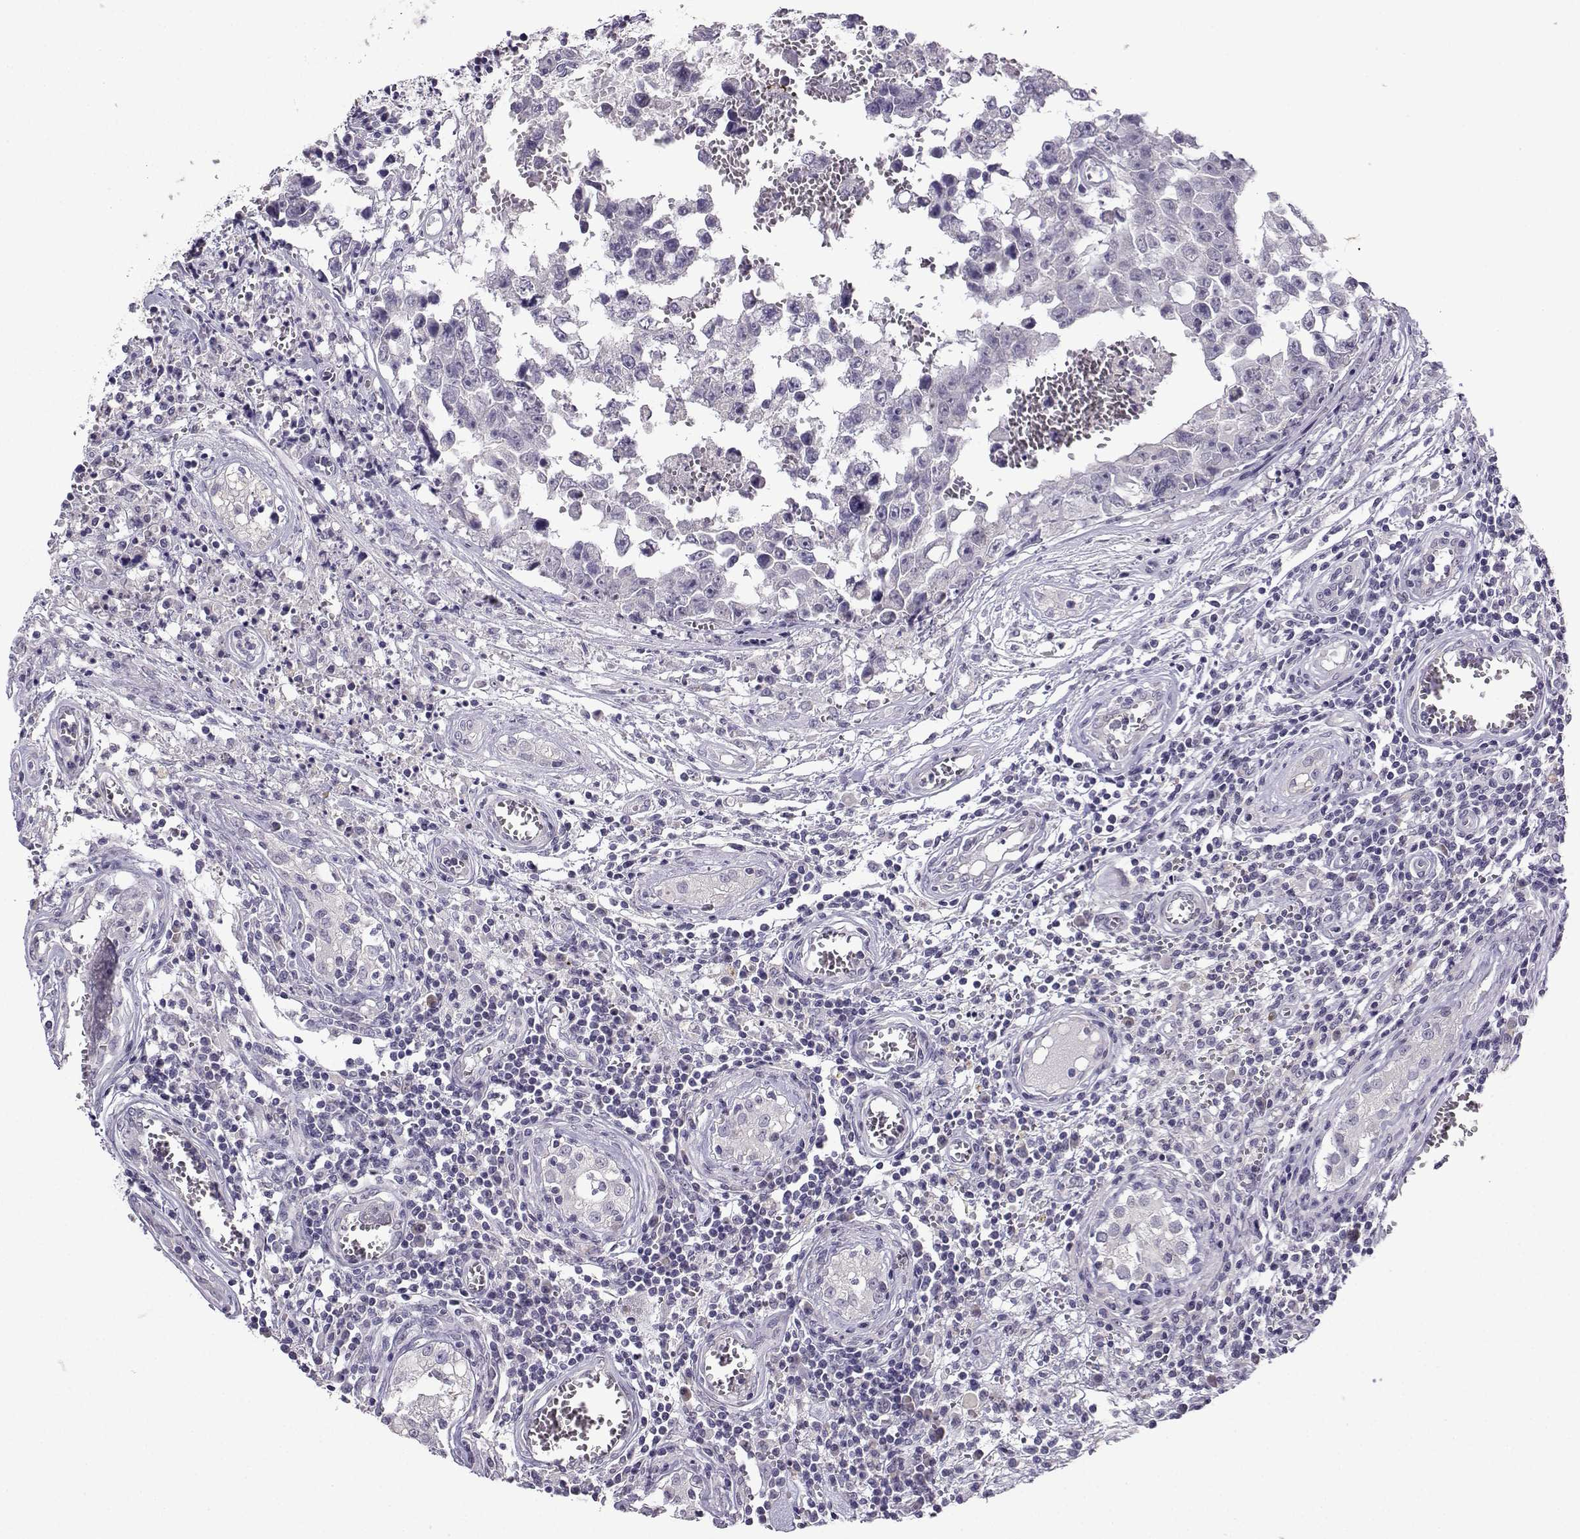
{"staining": {"intensity": "negative", "quantity": "none", "location": "none"}, "tissue": "testis cancer", "cell_type": "Tumor cells", "image_type": "cancer", "snomed": [{"axis": "morphology", "description": "Carcinoma, Embryonal, NOS"}, {"axis": "topography", "description": "Testis"}], "caption": "Tumor cells show no significant protein expression in testis cancer (embryonal carcinoma). Brightfield microscopy of immunohistochemistry (IHC) stained with DAB (brown) and hematoxylin (blue), captured at high magnification.", "gene": "CRYBB1", "patient": {"sex": "male", "age": 36}}